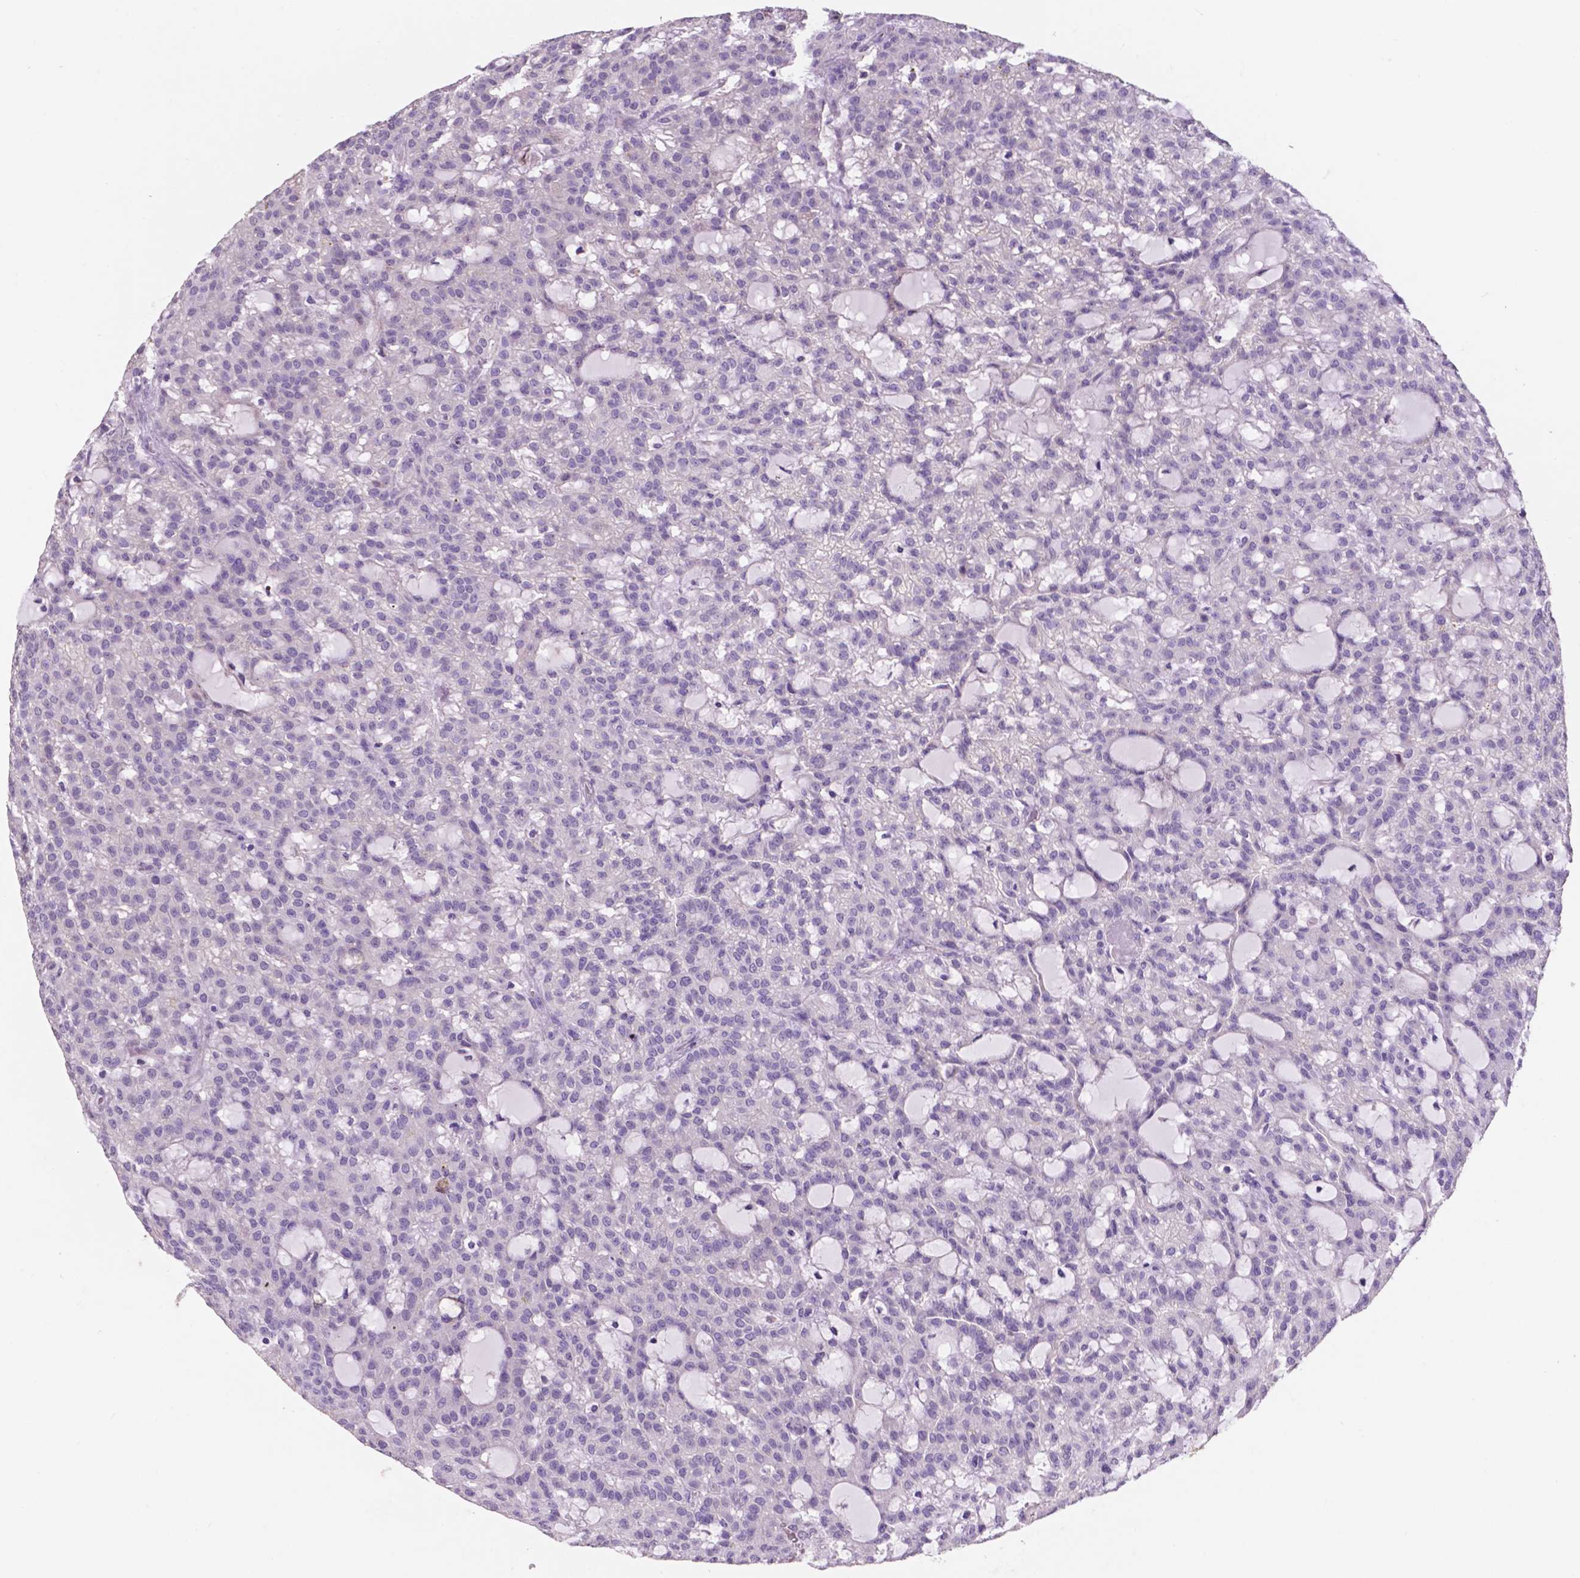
{"staining": {"intensity": "negative", "quantity": "none", "location": "none"}, "tissue": "renal cancer", "cell_type": "Tumor cells", "image_type": "cancer", "snomed": [{"axis": "morphology", "description": "Adenocarcinoma, NOS"}, {"axis": "topography", "description": "Kidney"}], "caption": "Immunohistochemistry (IHC) micrograph of neoplastic tissue: human renal cancer (adenocarcinoma) stained with DAB (3,3'-diaminobenzidine) displays no significant protein staining in tumor cells. The staining is performed using DAB (3,3'-diaminobenzidine) brown chromogen with nuclei counter-stained in using hematoxylin.", "gene": "PLSCR1", "patient": {"sex": "male", "age": 63}}